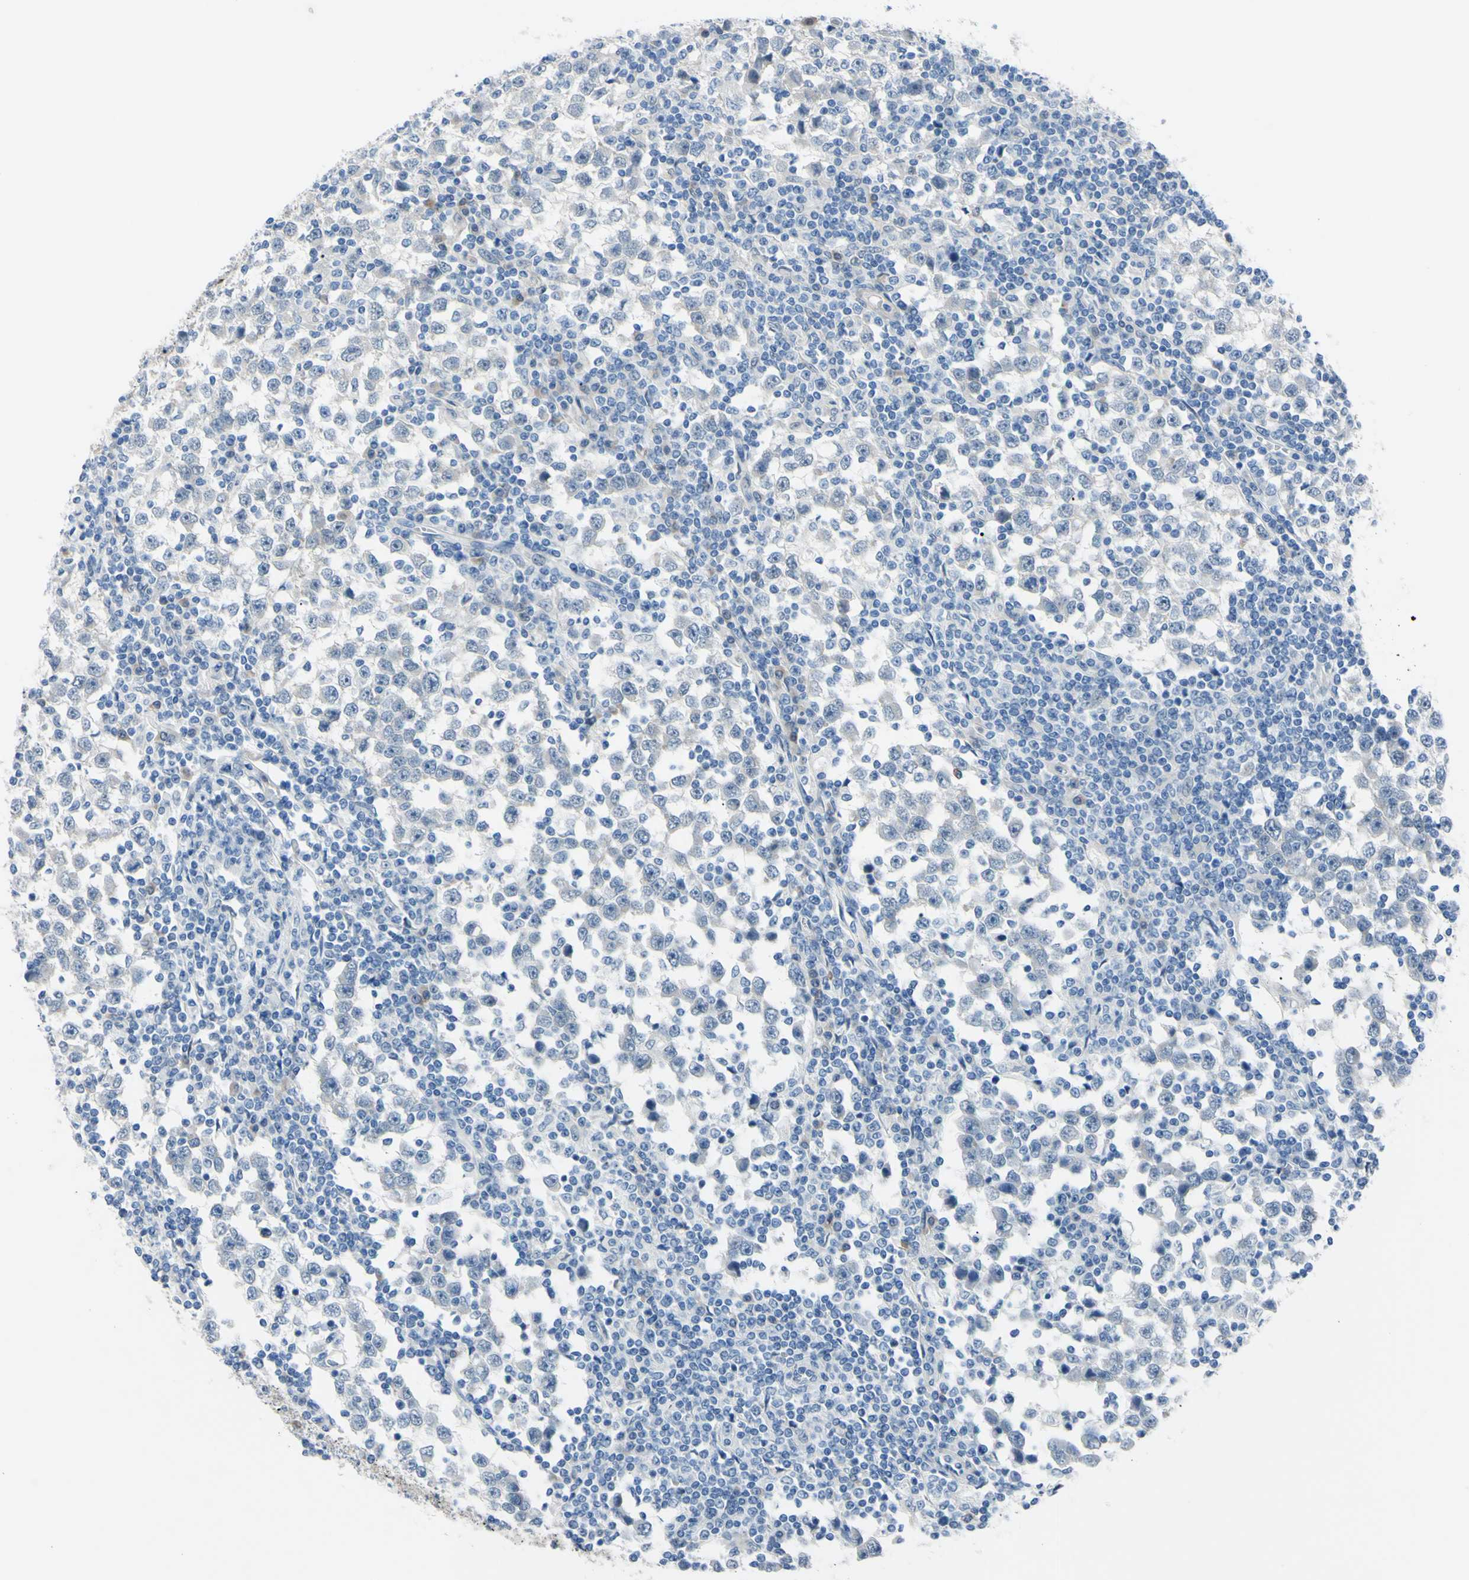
{"staining": {"intensity": "negative", "quantity": "none", "location": "none"}, "tissue": "testis cancer", "cell_type": "Tumor cells", "image_type": "cancer", "snomed": [{"axis": "morphology", "description": "Seminoma, NOS"}, {"axis": "topography", "description": "Testis"}], "caption": "The histopathology image demonstrates no staining of tumor cells in testis cancer.", "gene": "NOL3", "patient": {"sex": "male", "age": 65}}